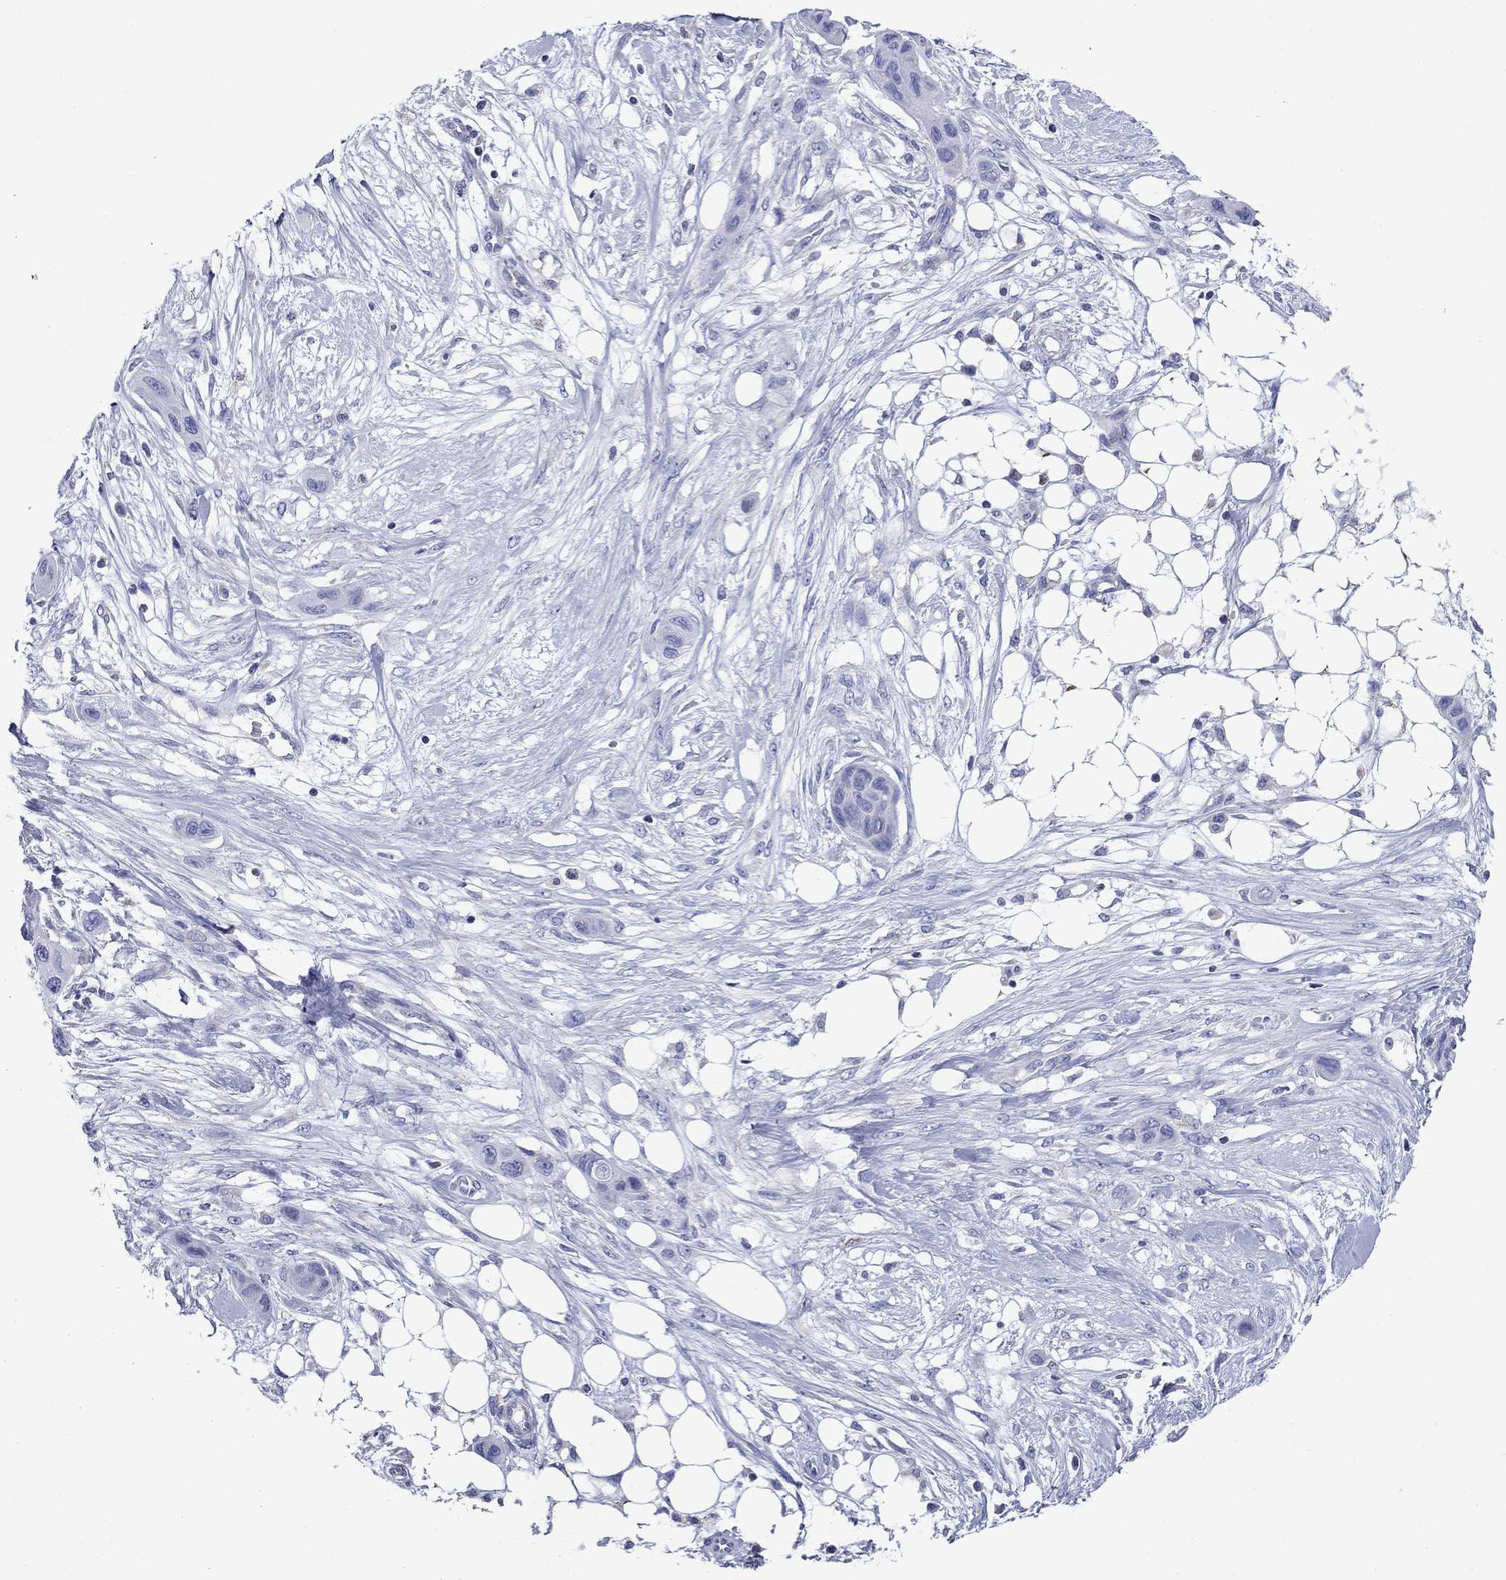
{"staining": {"intensity": "negative", "quantity": "none", "location": "none"}, "tissue": "skin cancer", "cell_type": "Tumor cells", "image_type": "cancer", "snomed": [{"axis": "morphology", "description": "Squamous cell carcinoma, NOS"}, {"axis": "topography", "description": "Skin"}], "caption": "A photomicrograph of human skin squamous cell carcinoma is negative for staining in tumor cells.", "gene": "ACADSB", "patient": {"sex": "male", "age": 79}}